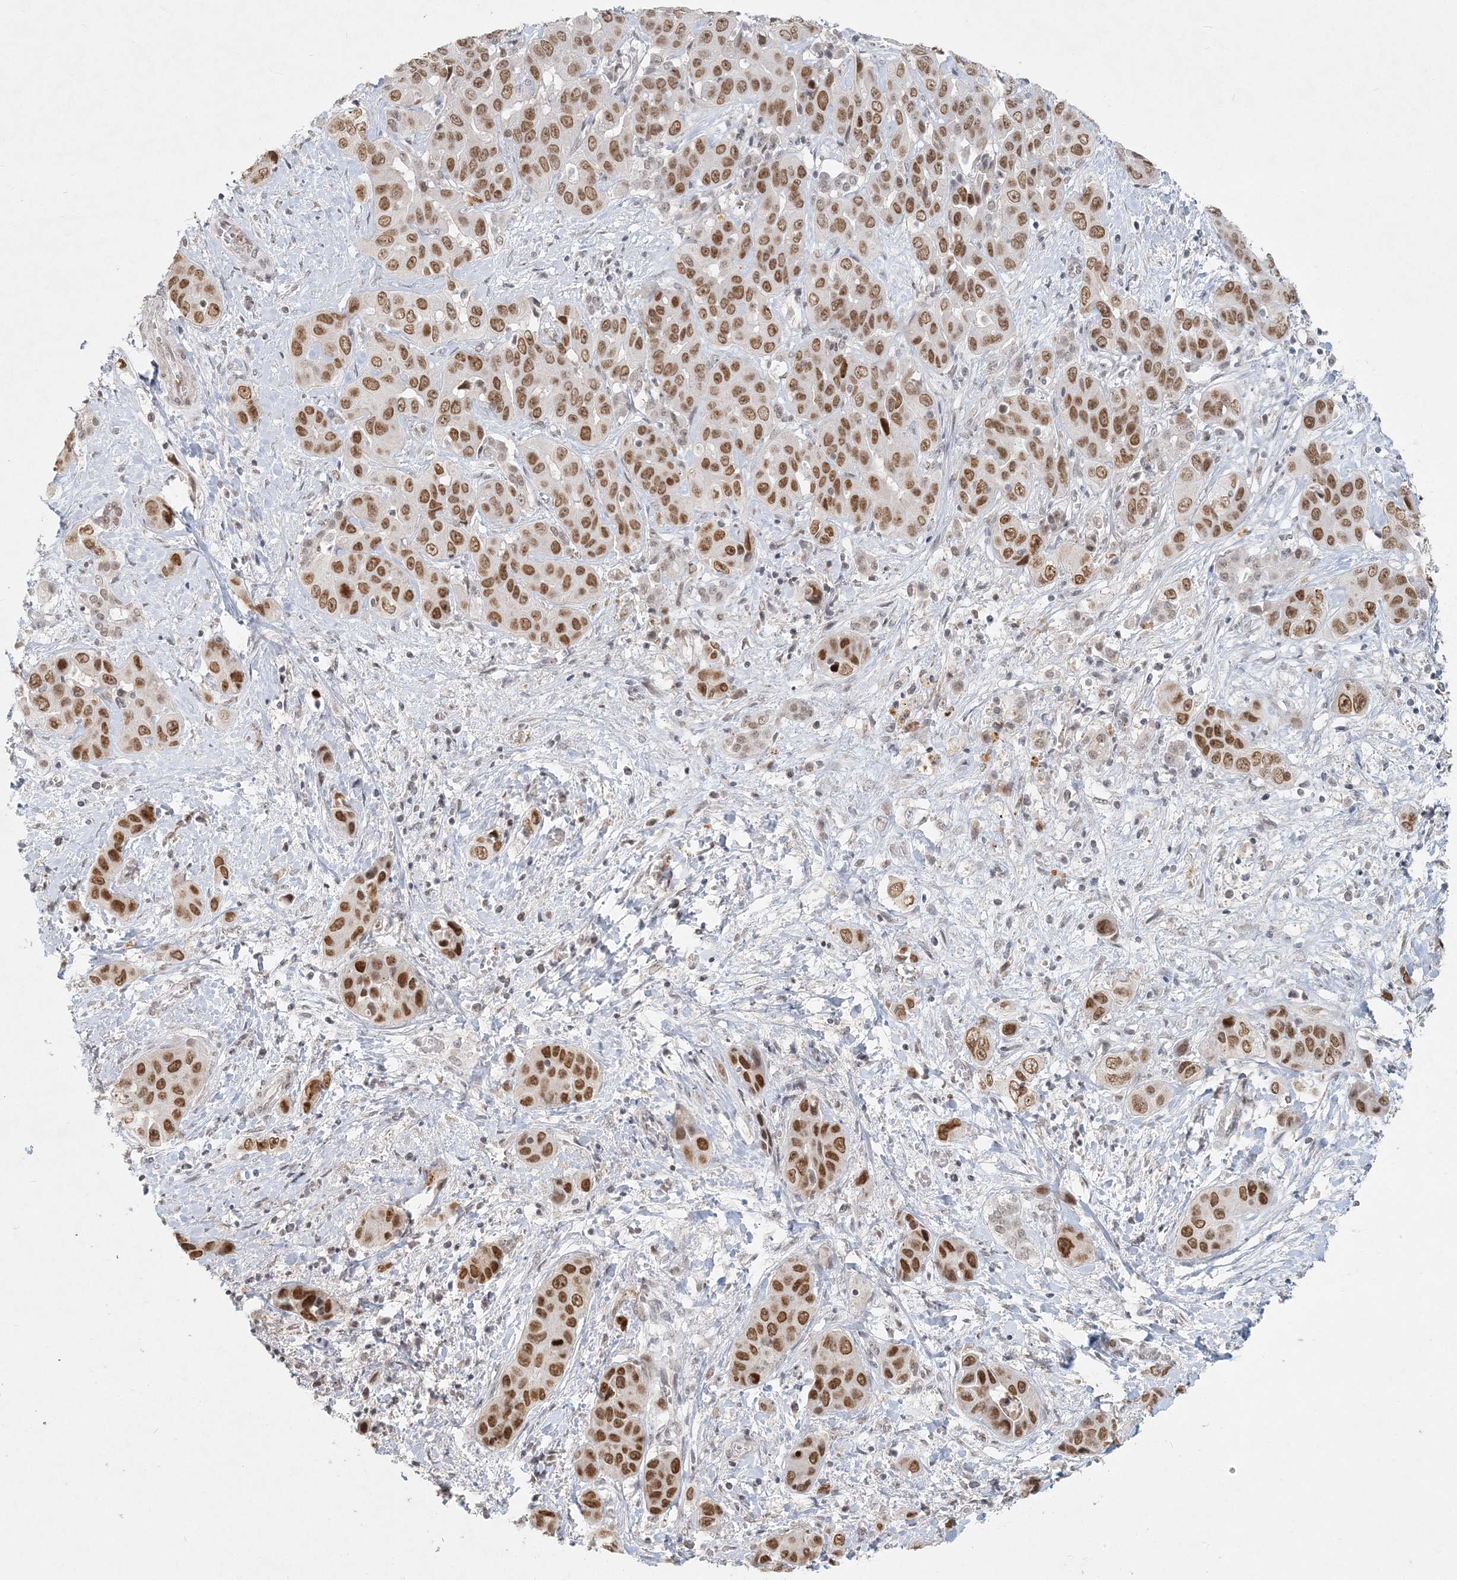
{"staining": {"intensity": "moderate", "quantity": ">75%", "location": "nuclear"}, "tissue": "liver cancer", "cell_type": "Tumor cells", "image_type": "cancer", "snomed": [{"axis": "morphology", "description": "Cholangiocarcinoma"}, {"axis": "topography", "description": "Liver"}], "caption": "Immunohistochemical staining of liver cancer shows medium levels of moderate nuclear expression in approximately >75% of tumor cells. Immunohistochemistry stains the protein in brown and the nuclei are stained blue.", "gene": "BAZ1B", "patient": {"sex": "female", "age": 52}}